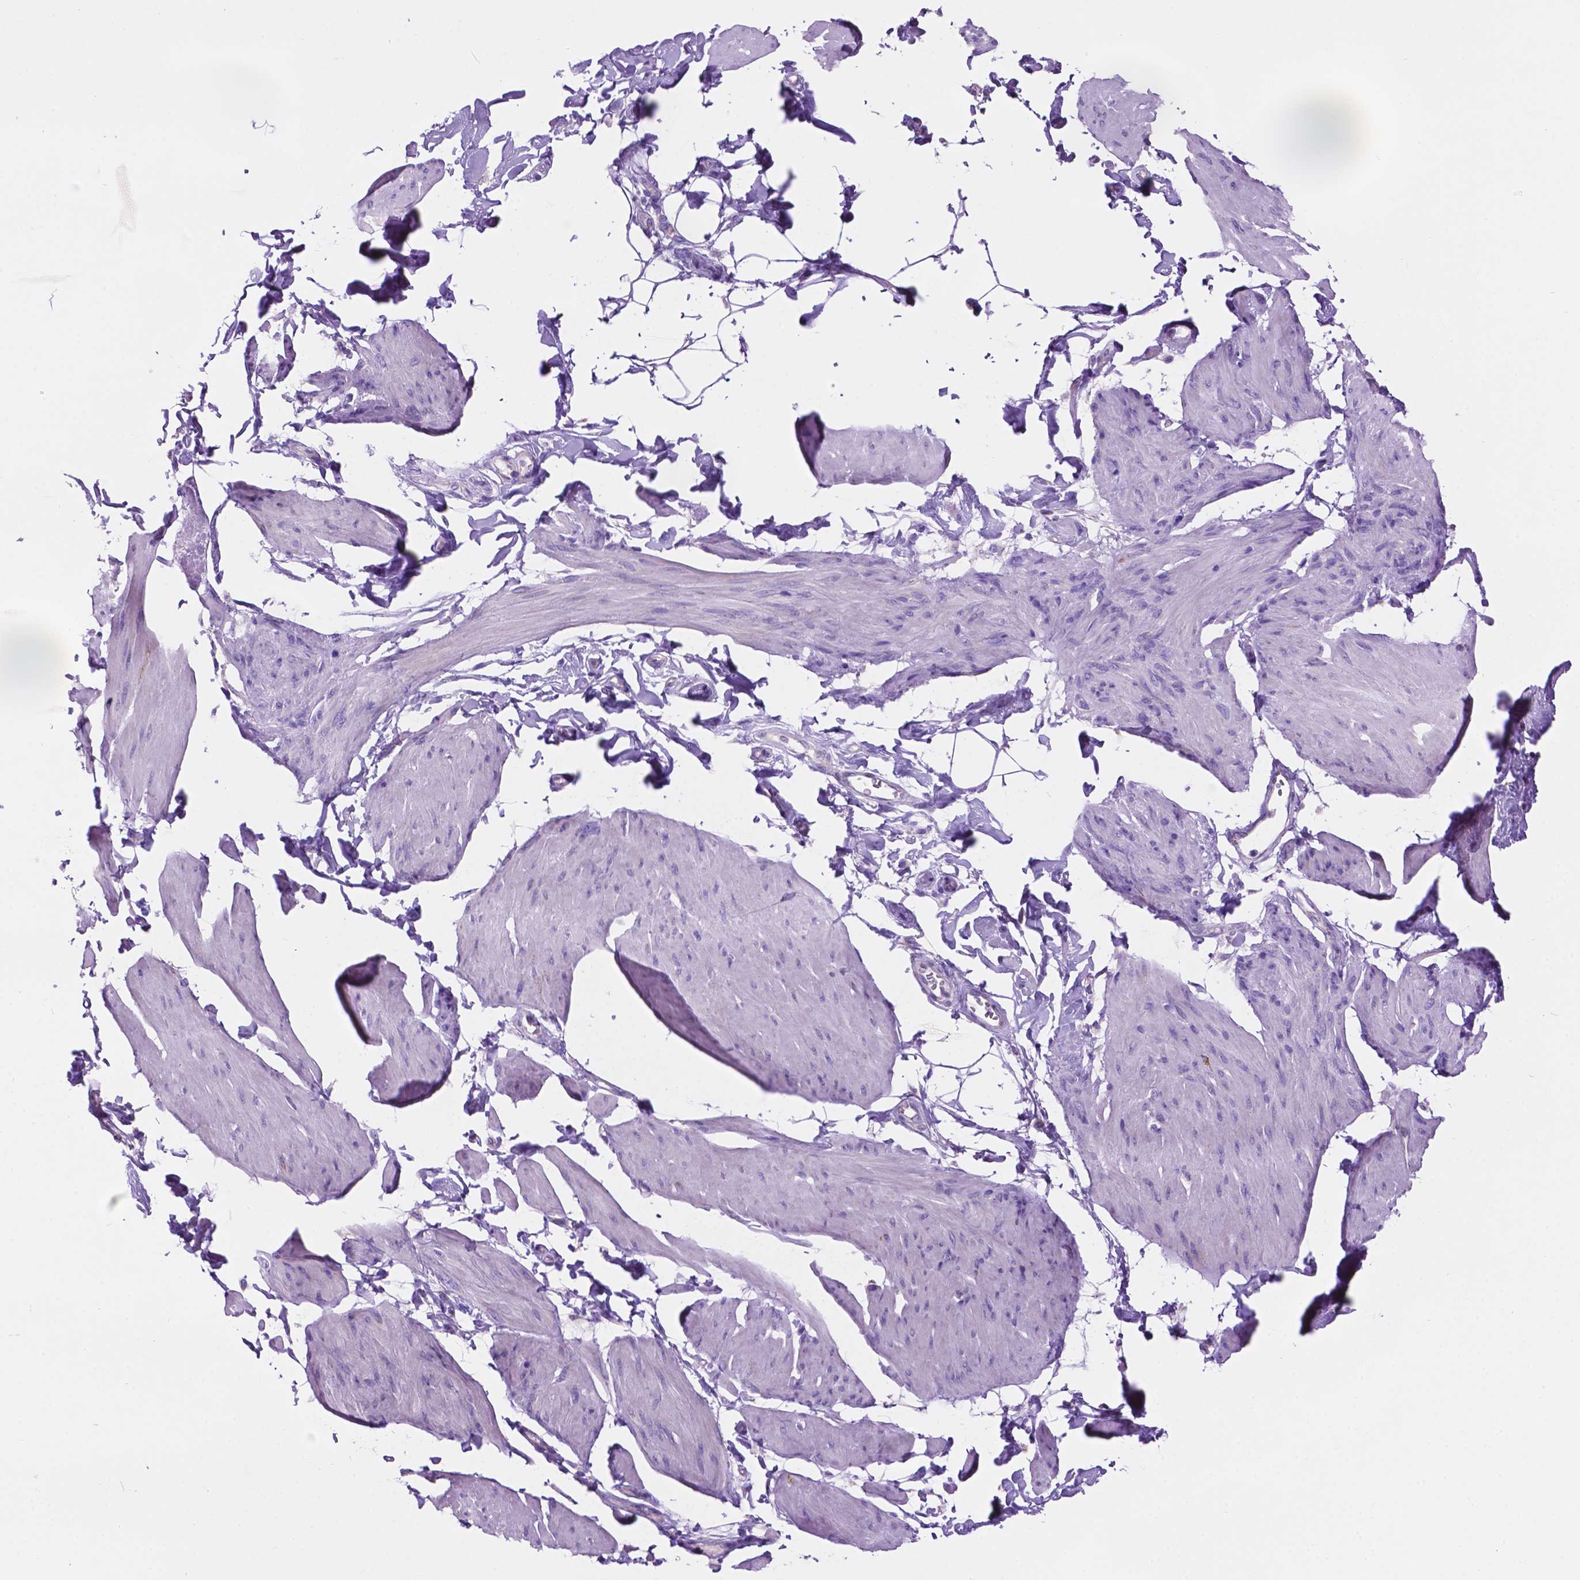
{"staining": {"intensity": "negative", "quantity": "none", "location": "none"}, "tissue": "smooth muscle", "cell_type": "Smooth muscle cells", "image_type": "normal", "snomed": [{"axis": "morphology", "description": "Normal tissue, NOS"}, {"axis": "topography", "description": "Adipose tissue"}, {"axis": "topography", "description": "Smooth muscle"}, {"axis": "topography", "description": "Peripheral nerve tissue"}], "caption": "Immunohistochemistry of benign human smooth muscle reveals no positivity in smooth muscle cells. Brightfield microscopy of immunohistochemistry stained with DAB (3,3'-diaminobenzidine) (brown) and hematoxylin (blue), captured at high magnification.", "gene": "TMEM121B", "patient": {"sex": "male", "age": 83}}